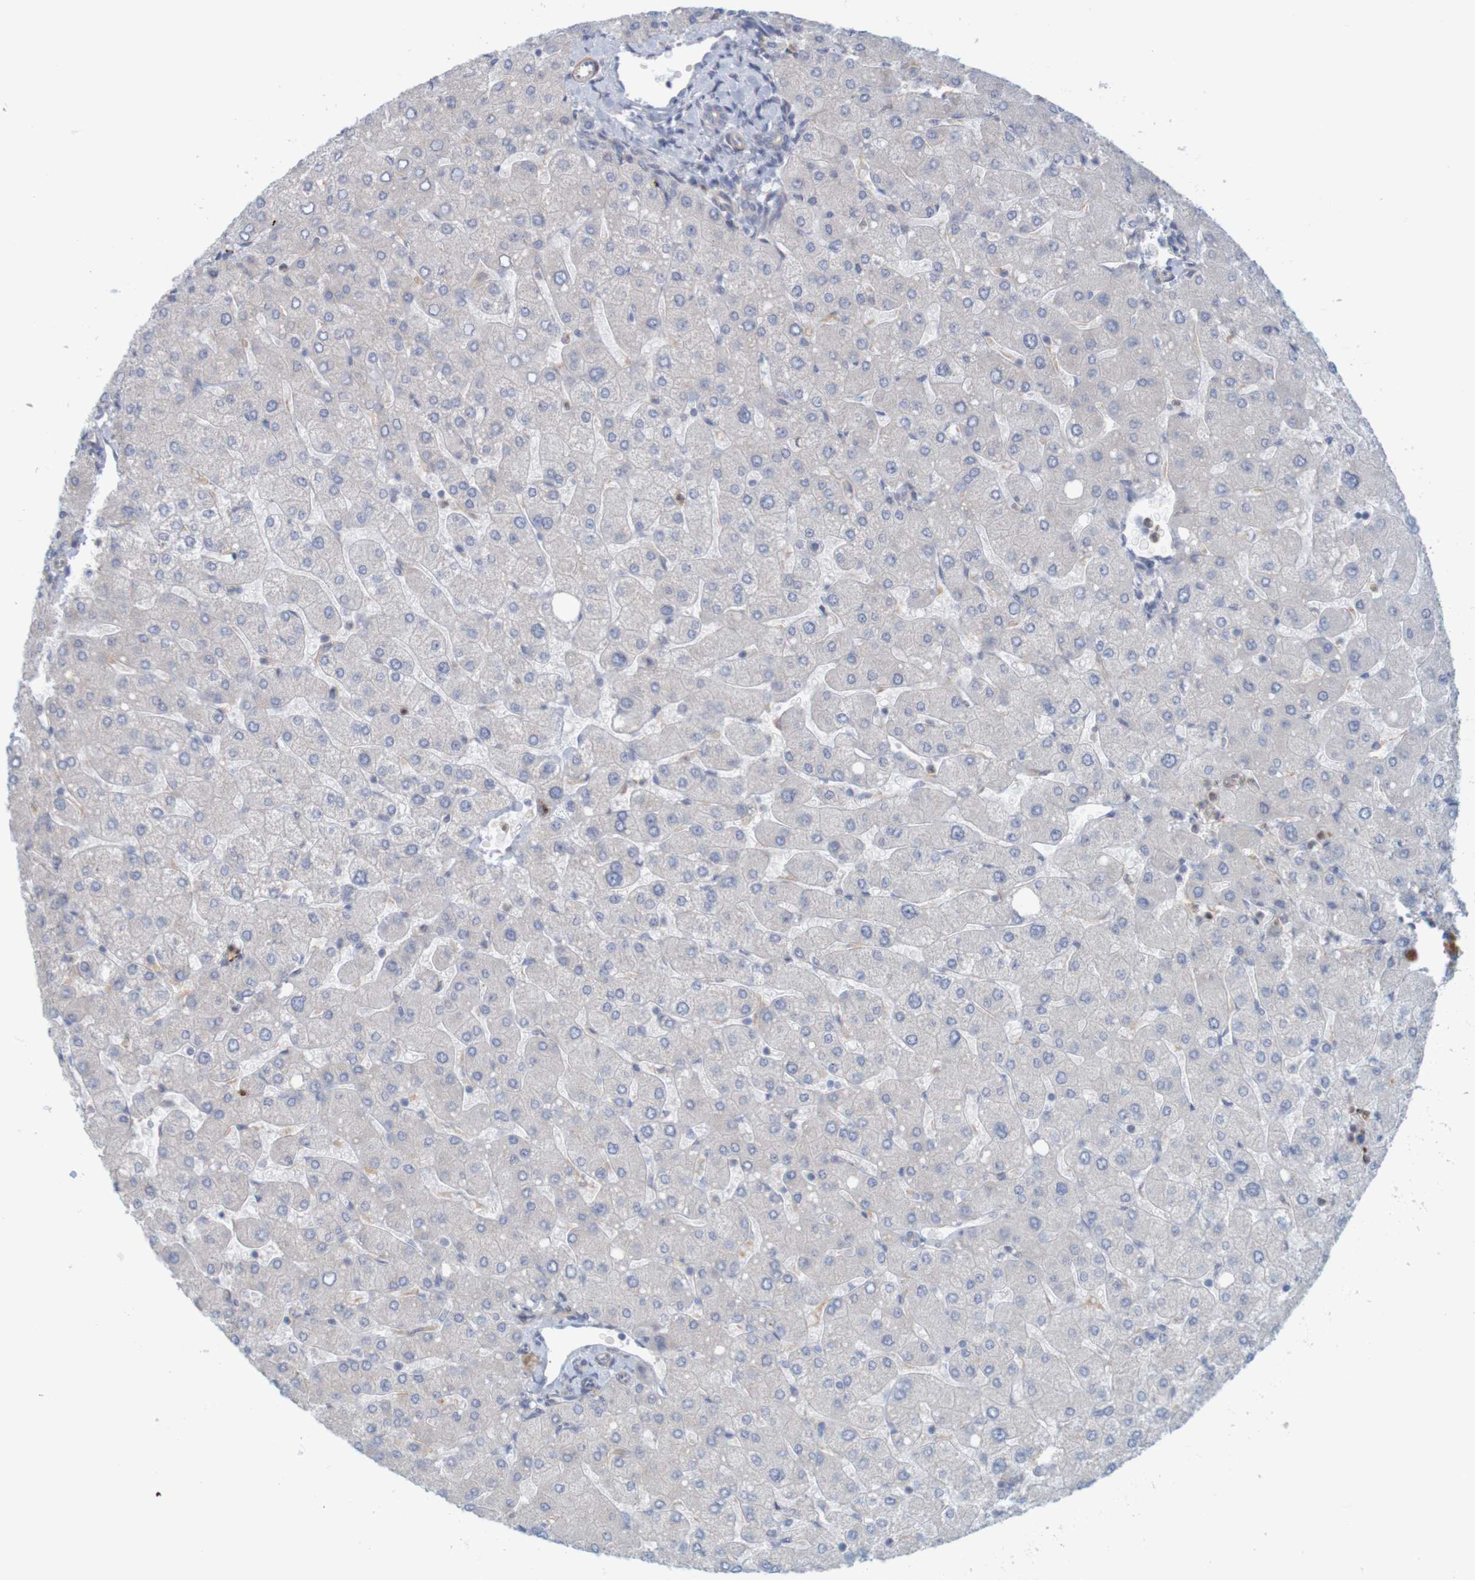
{"staining": {"intensity": "weak", "quantity": "<25%", "location": "cytoplasmic/membranous"}, "tissue": "liver", "cell_type": "Cholangiocytes", "image_type": "normal", "snomed": [{"axis": "morphology", "description": "Normal tissue, NOS"}, {"axis": "topography", "description": "Liver"}], "caption": "An IHC histopathology image of normal liver is shown. There is no staining in cholangiocytes of liver. (Stains: DAB IHC with hematoxylin counter stain, Microscopy: brightfield microscopy at high magnification).", "gene": "KRT23", "patient": {"sex": "male", "age": 55}}